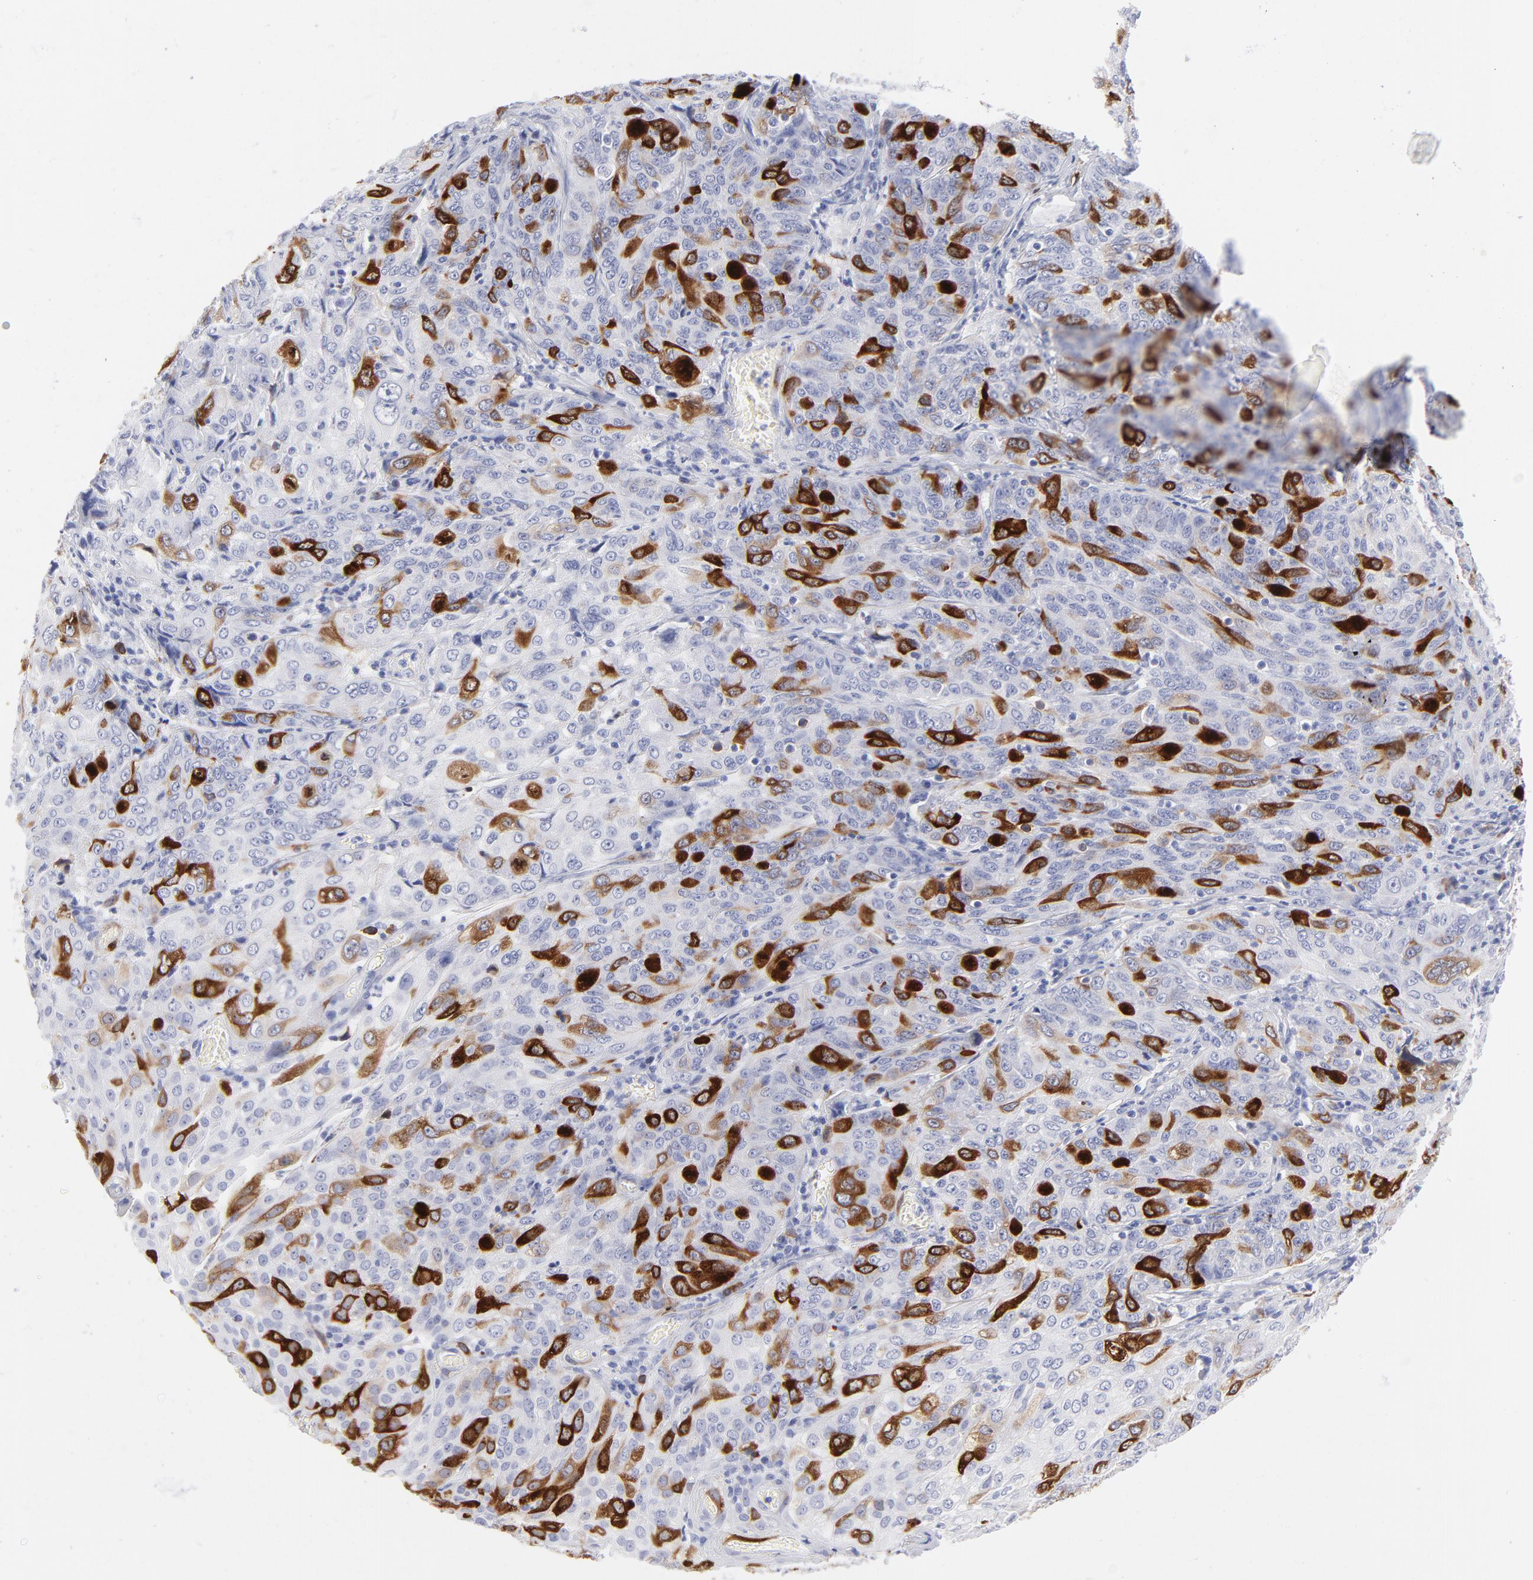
{"staining": {"intensity": "strong", "quantity": "<25%", "location": "cytoplasmic/membranous"}, "tissue": "cervical cancer", "cell_type": "Tumor cells", "image_type": "cancer", "snomed": [{"axis": "morphology", "description": "Squamous cell carcinoma, NOS"}, {"axis": "topography", "description": "Cervix"}], "caption": "This is a histology image of immunohistochemistry staining of cervical squamous cell carcinoma, which shows strong staining in the cytoplasmic/membranous of tumor cells.", "gene": "CCNB1", "patient": {"sex": "female", "age": 38}}